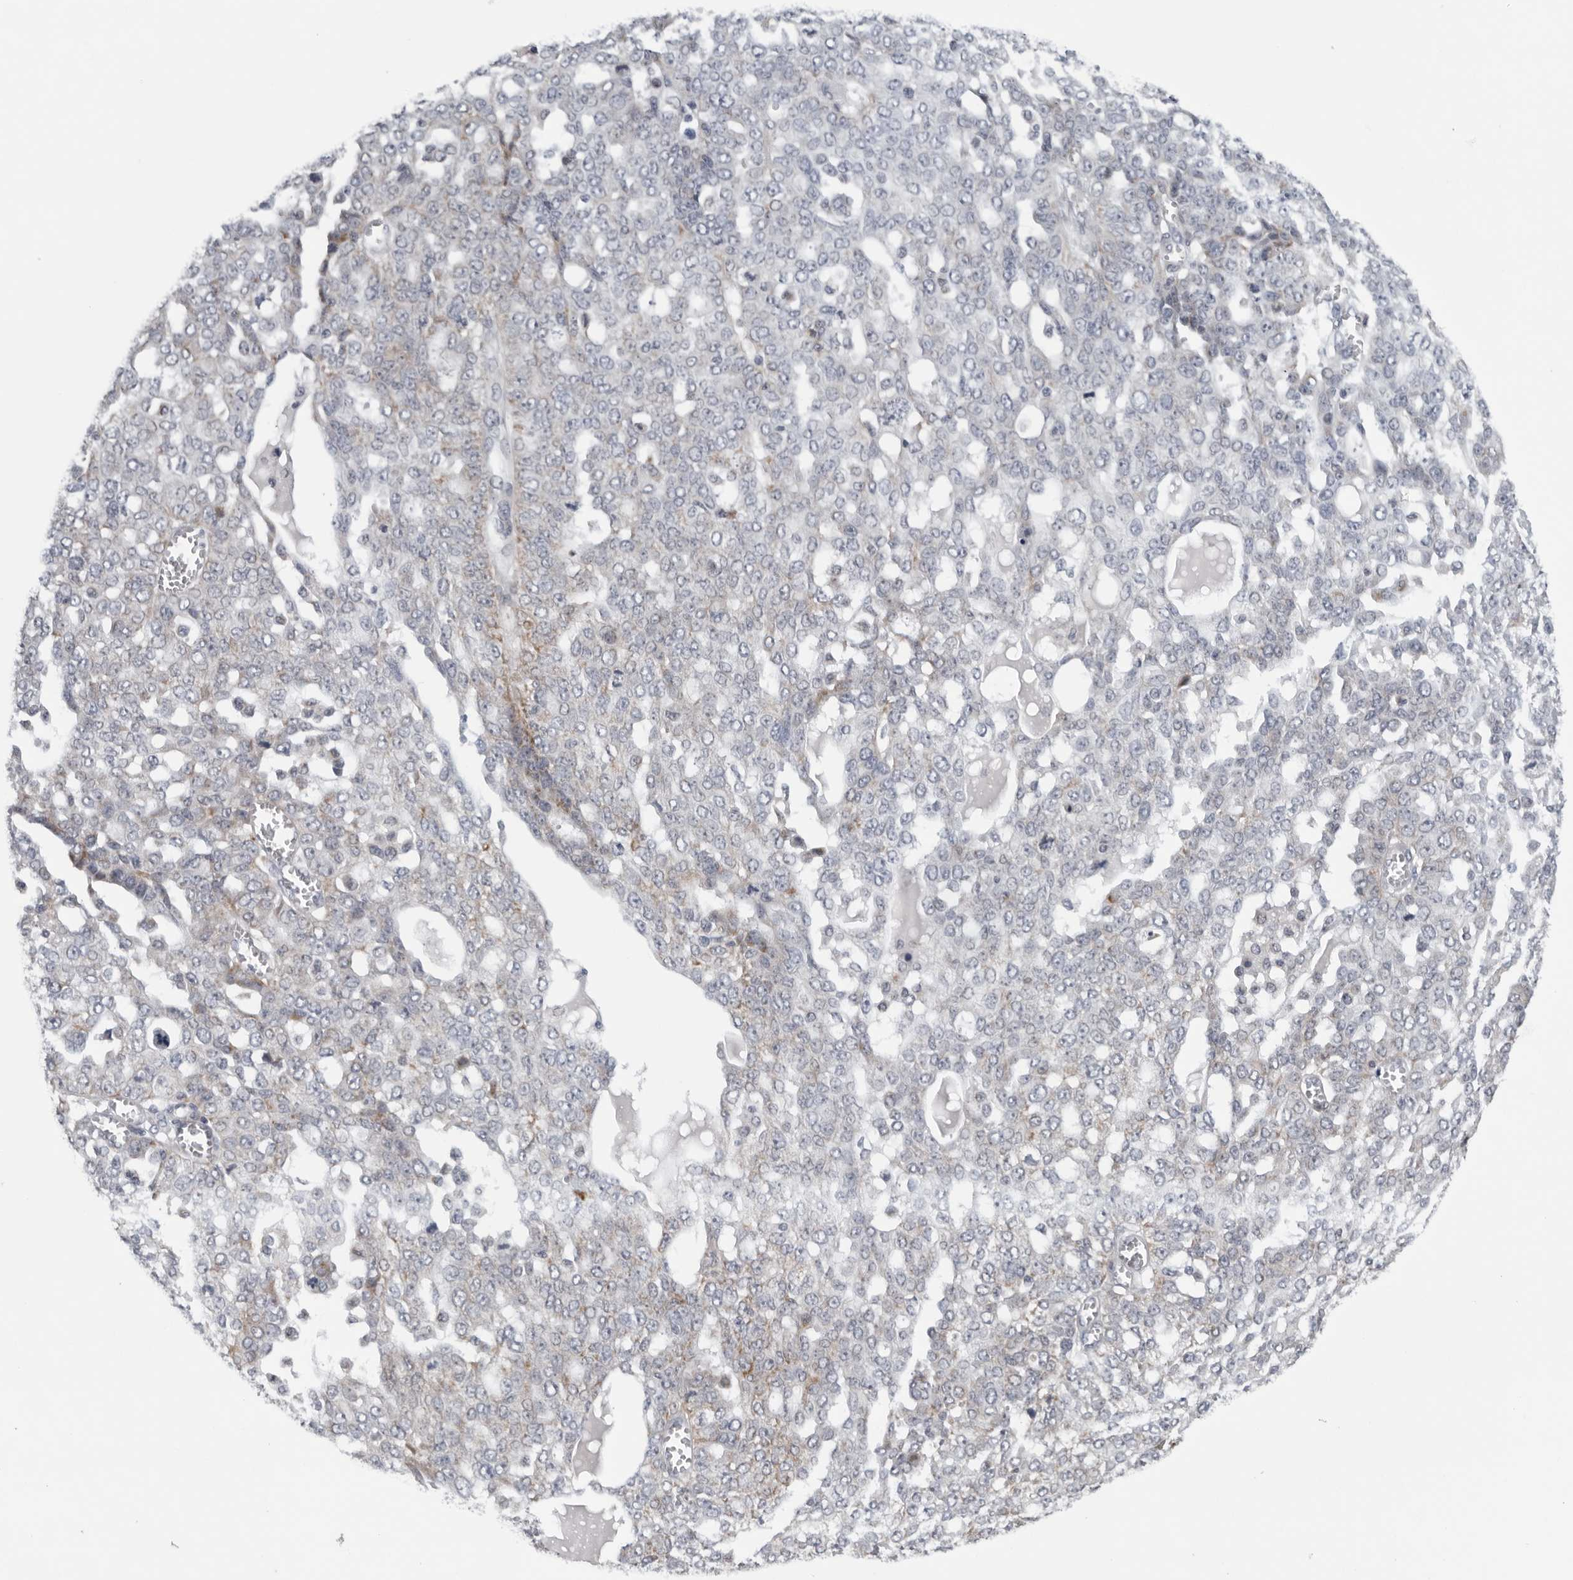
{"staining": {"intensity": "weak", "quantity": "<25%", "location": "cytoplasmic/membranous"}, "tissue": "ovarian cancer", "cell_type": "Tumor cells", "image_type": "cancer", "snomed": [{"axis": "morphology", "description": "Cystadenocarcinoma, serous, NOS"}, {"axis": "topography", "description": "Soft tissue"}, {"axis": "topography", "description": "Ovary"}], "caption": "Immunohistochemical staining of human ovarian cancer shows no significant expression in tumor cells.", "gene": "CPT2", "patient": {"sex": "female", "age": 57}}